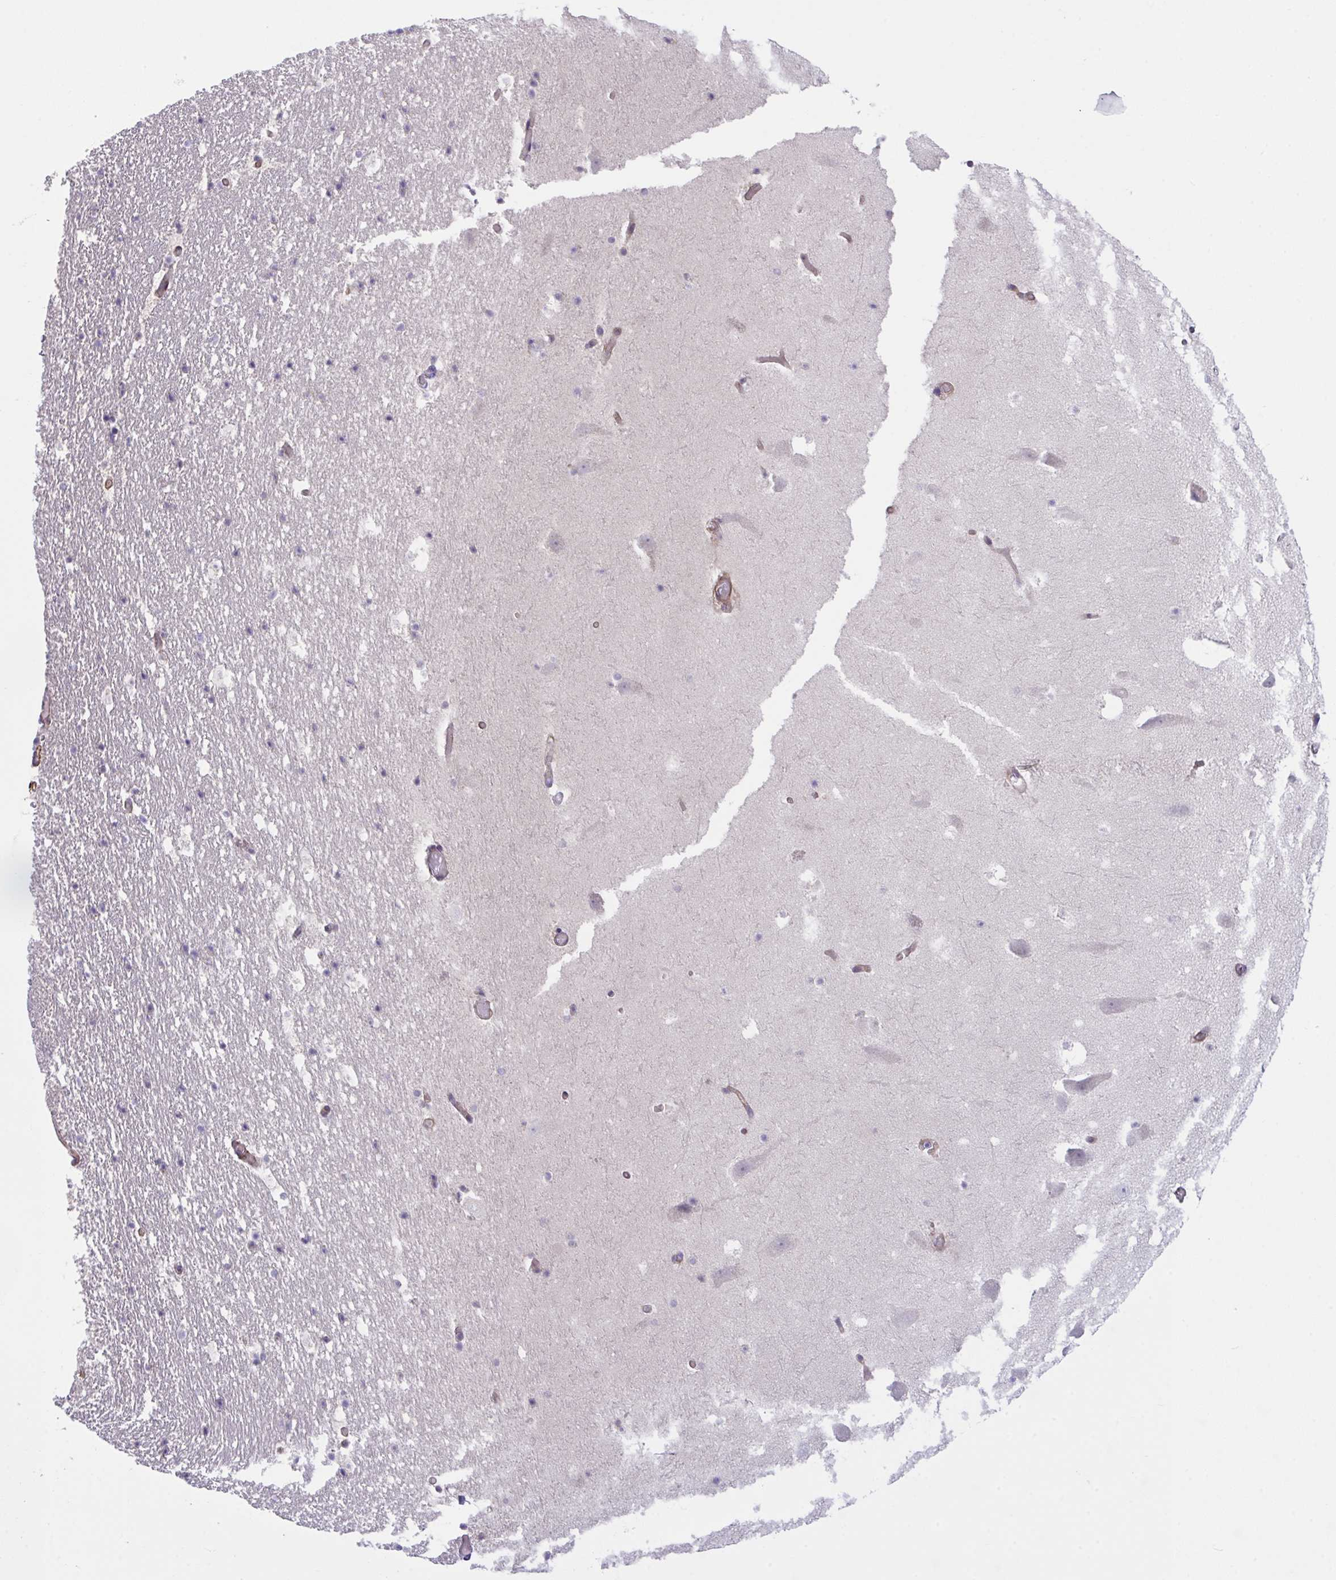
{"staining": {"intensity": "negative", "quantity": "none", "location": "none"}, "tissue": "hippocampus", "cell_type": "Glial cells", "image_type": "normal", "snomed": [{"axis": "morphology", "description": "Normal tissue, NOS"}, {"axis": "topography", "description": "Hippocampus"}], "caption": "An immunohistochemistry micrograph of unremarkable hippocampus is shown. There is no staining in glial cells of hippocampus. (Immunohistochemistry, brightfield microscopy, high magnification).", "gene": "RHOXF1", "patient": {"sex": "female", "age": 42}}